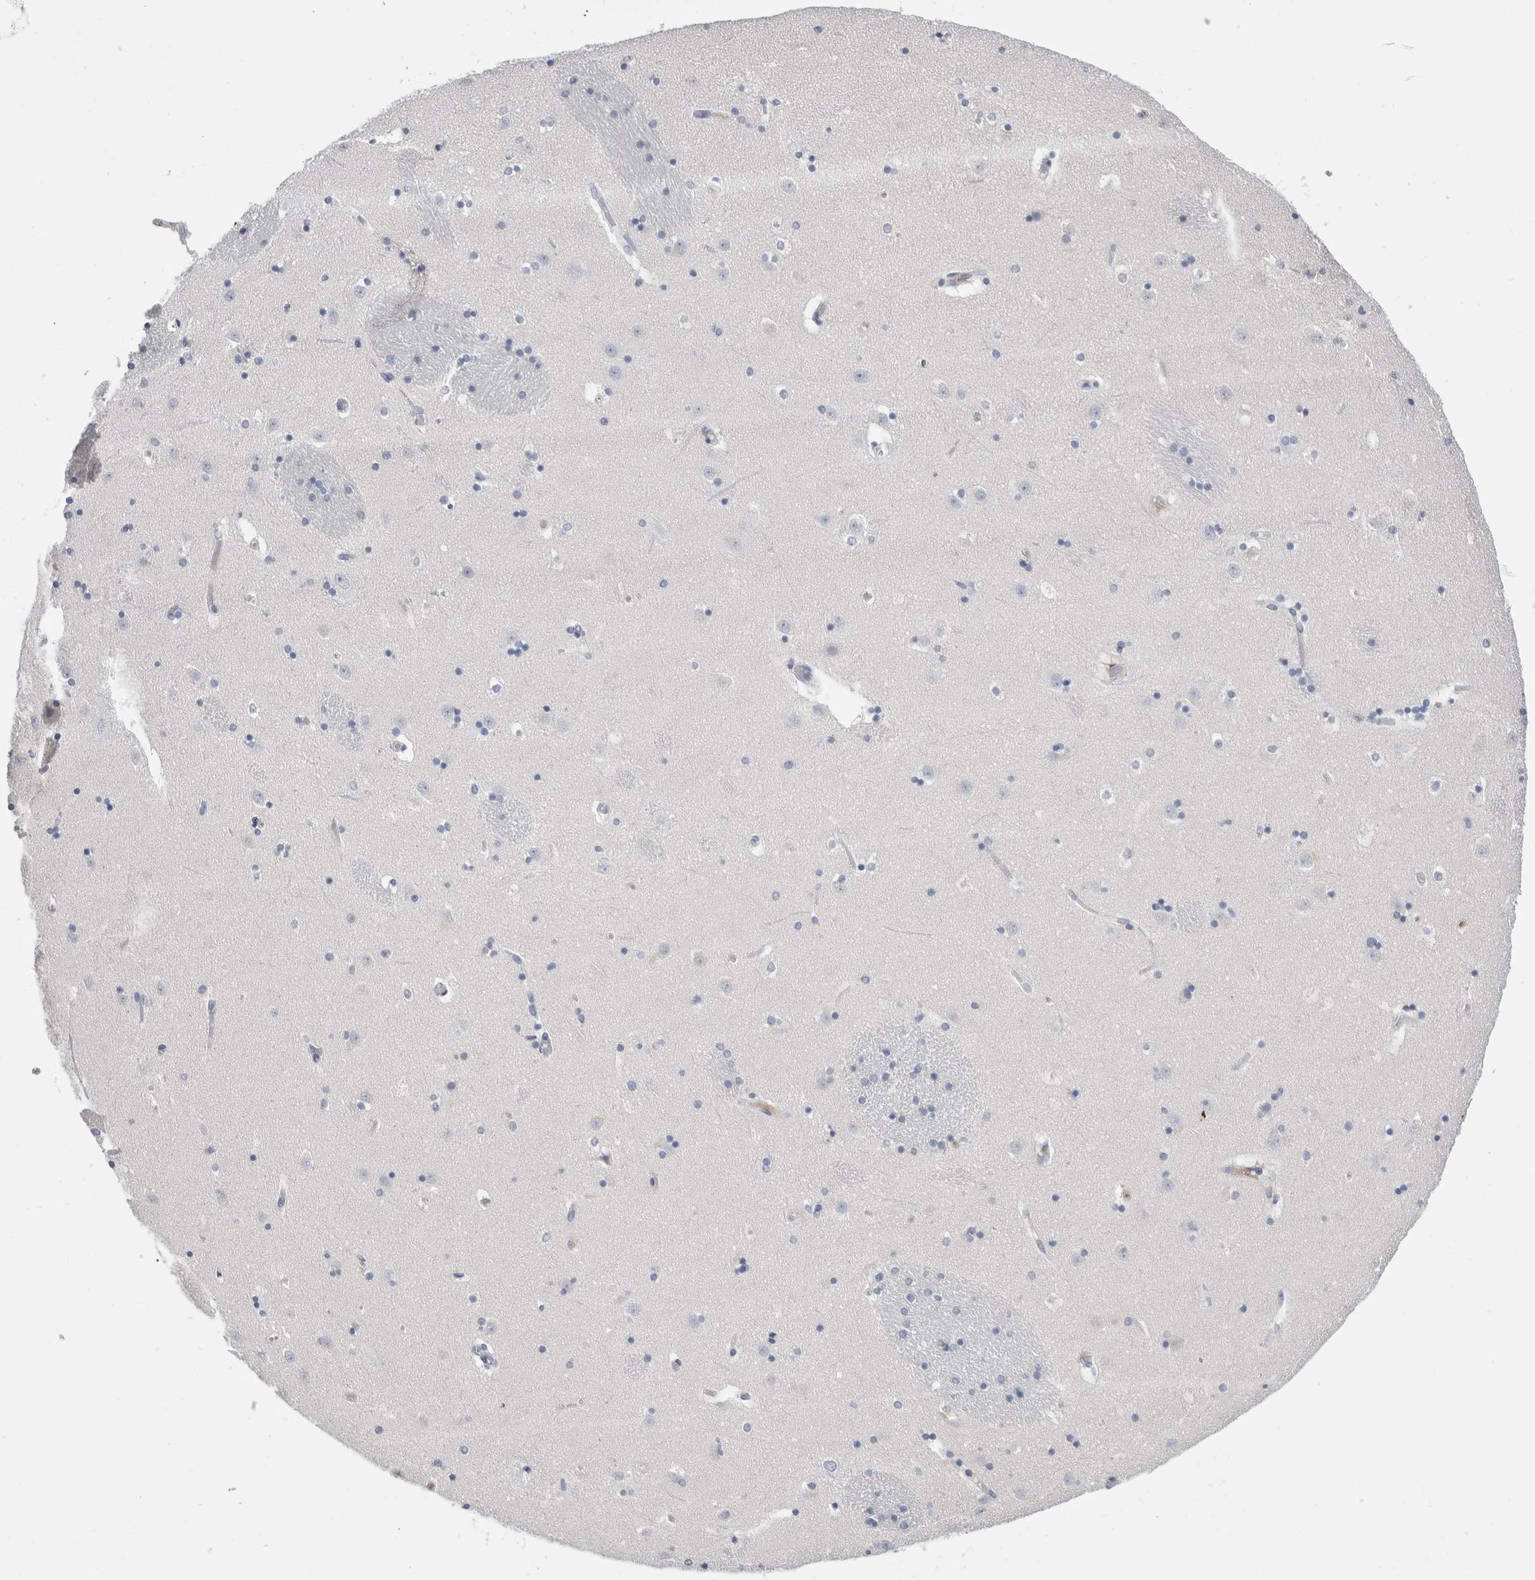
{"staining": {"intensity": "moderate", "quantity": "<25%", "location": "cytoplasmic/membranous"}, "tissue": "caudate", "cell_type": "Glial cells", "image_type": "normal", "snomed": [{"axis": "morphology", "description": "Normal tissue, NOS"}, {"axis": "topography", "description": "Lateral ventricle wall"}], "caption": "Immunohistochemical staining of benign human caudate demonstrates <25% levels of moderate cytoplasmic/membranous protein staining in approximately <25% of glial cells.", "gene": "SCGB1A1", "patient": {"sex": "male", "age": 45}}